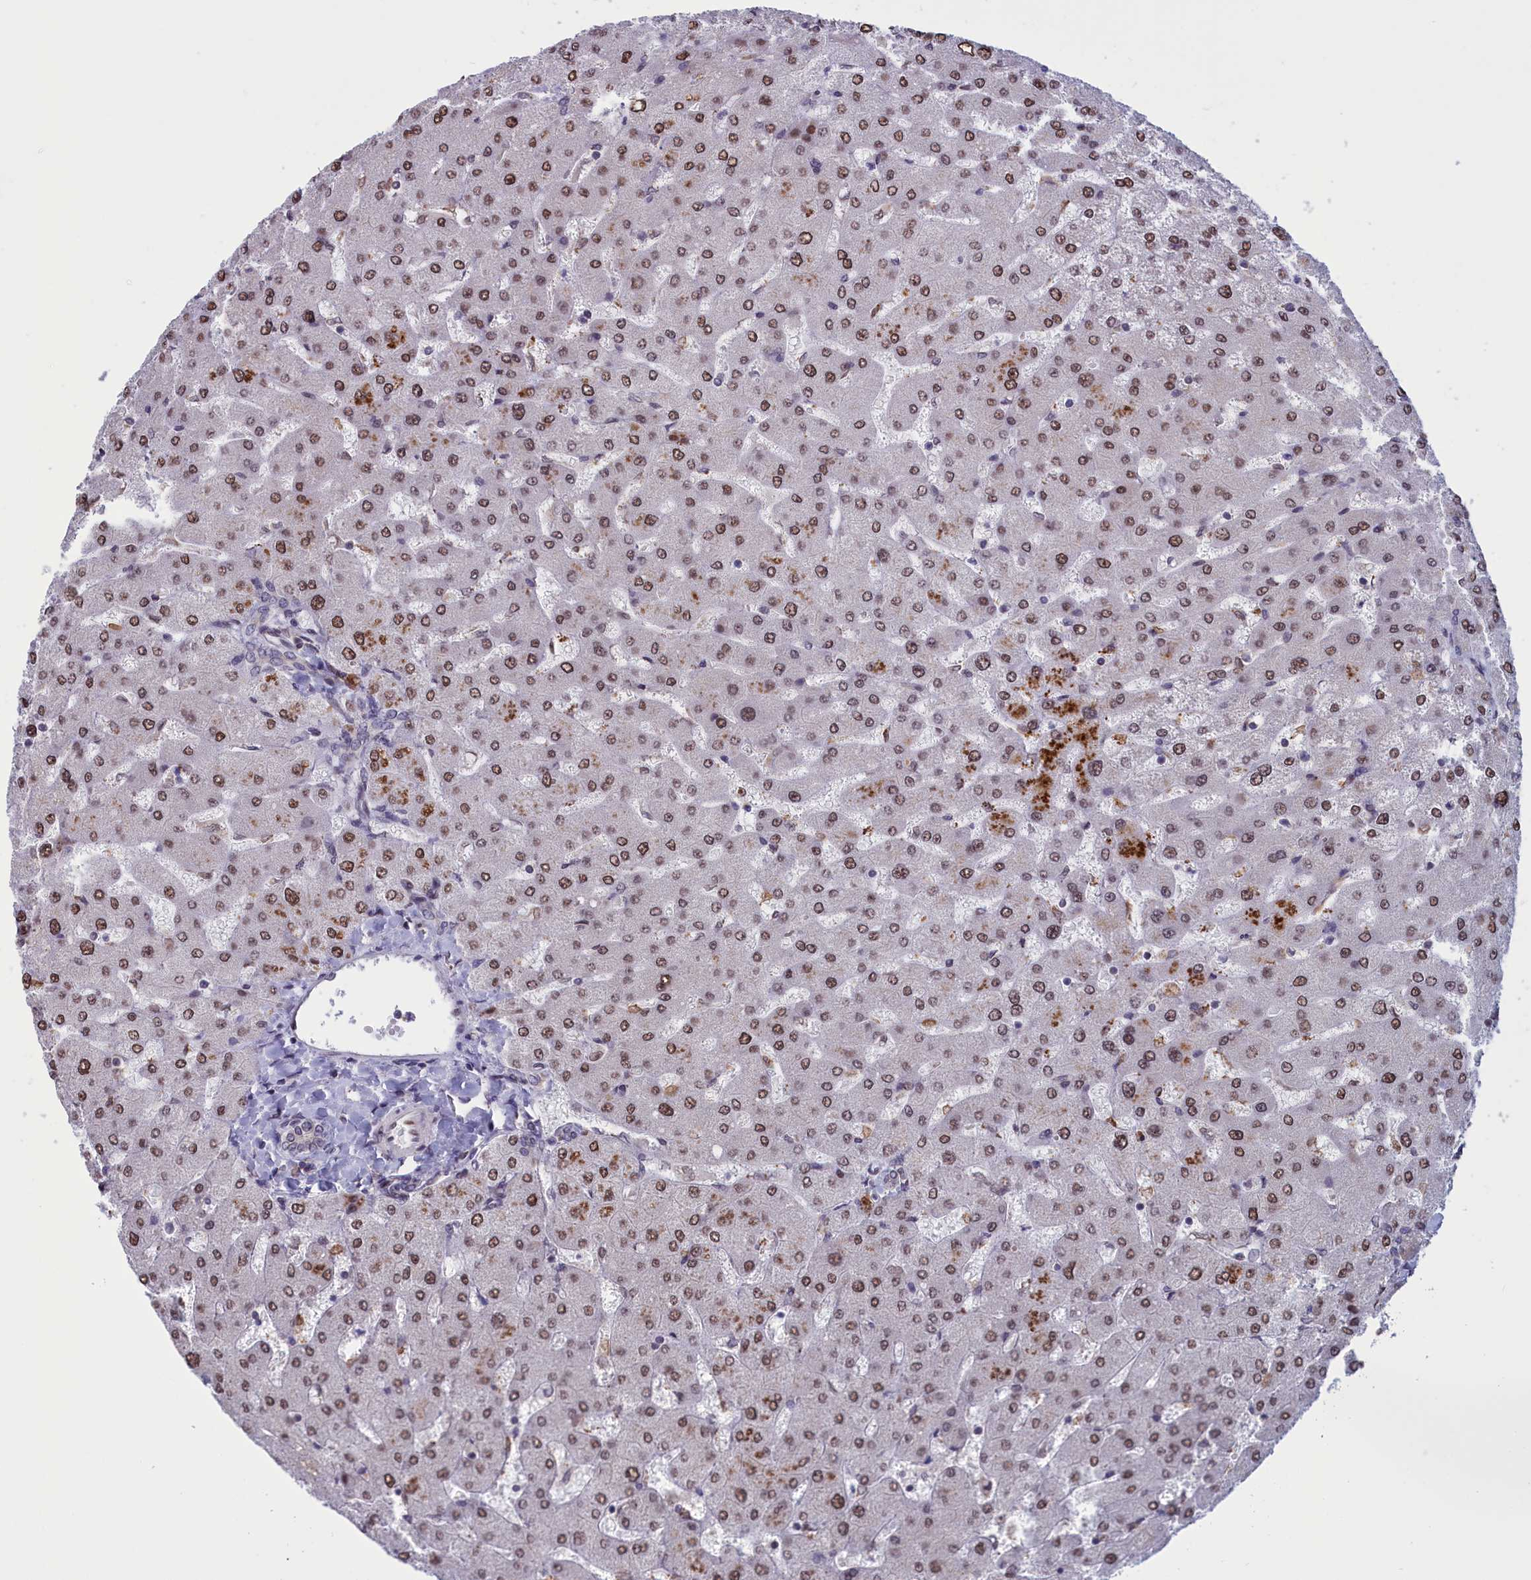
{"staining": {"intensity": "weak", "quantity": "25%-75%", "location": "nuclear"}, "tissue": "liver", "cell_type": "Cholangiocytes", "image_type": "normal", "snomed": [{"axis": "morphology", "description": "Normal tissue, NOS"}, {"axis": "topography", "description": "Liver"}], "caption": "IHC of normal human liver displays low levels of weak nuclear expression in about 25%-75% of cholangiocytes.", "gene": "PARS2", "patient": {"sex": "male", "age": 55}}